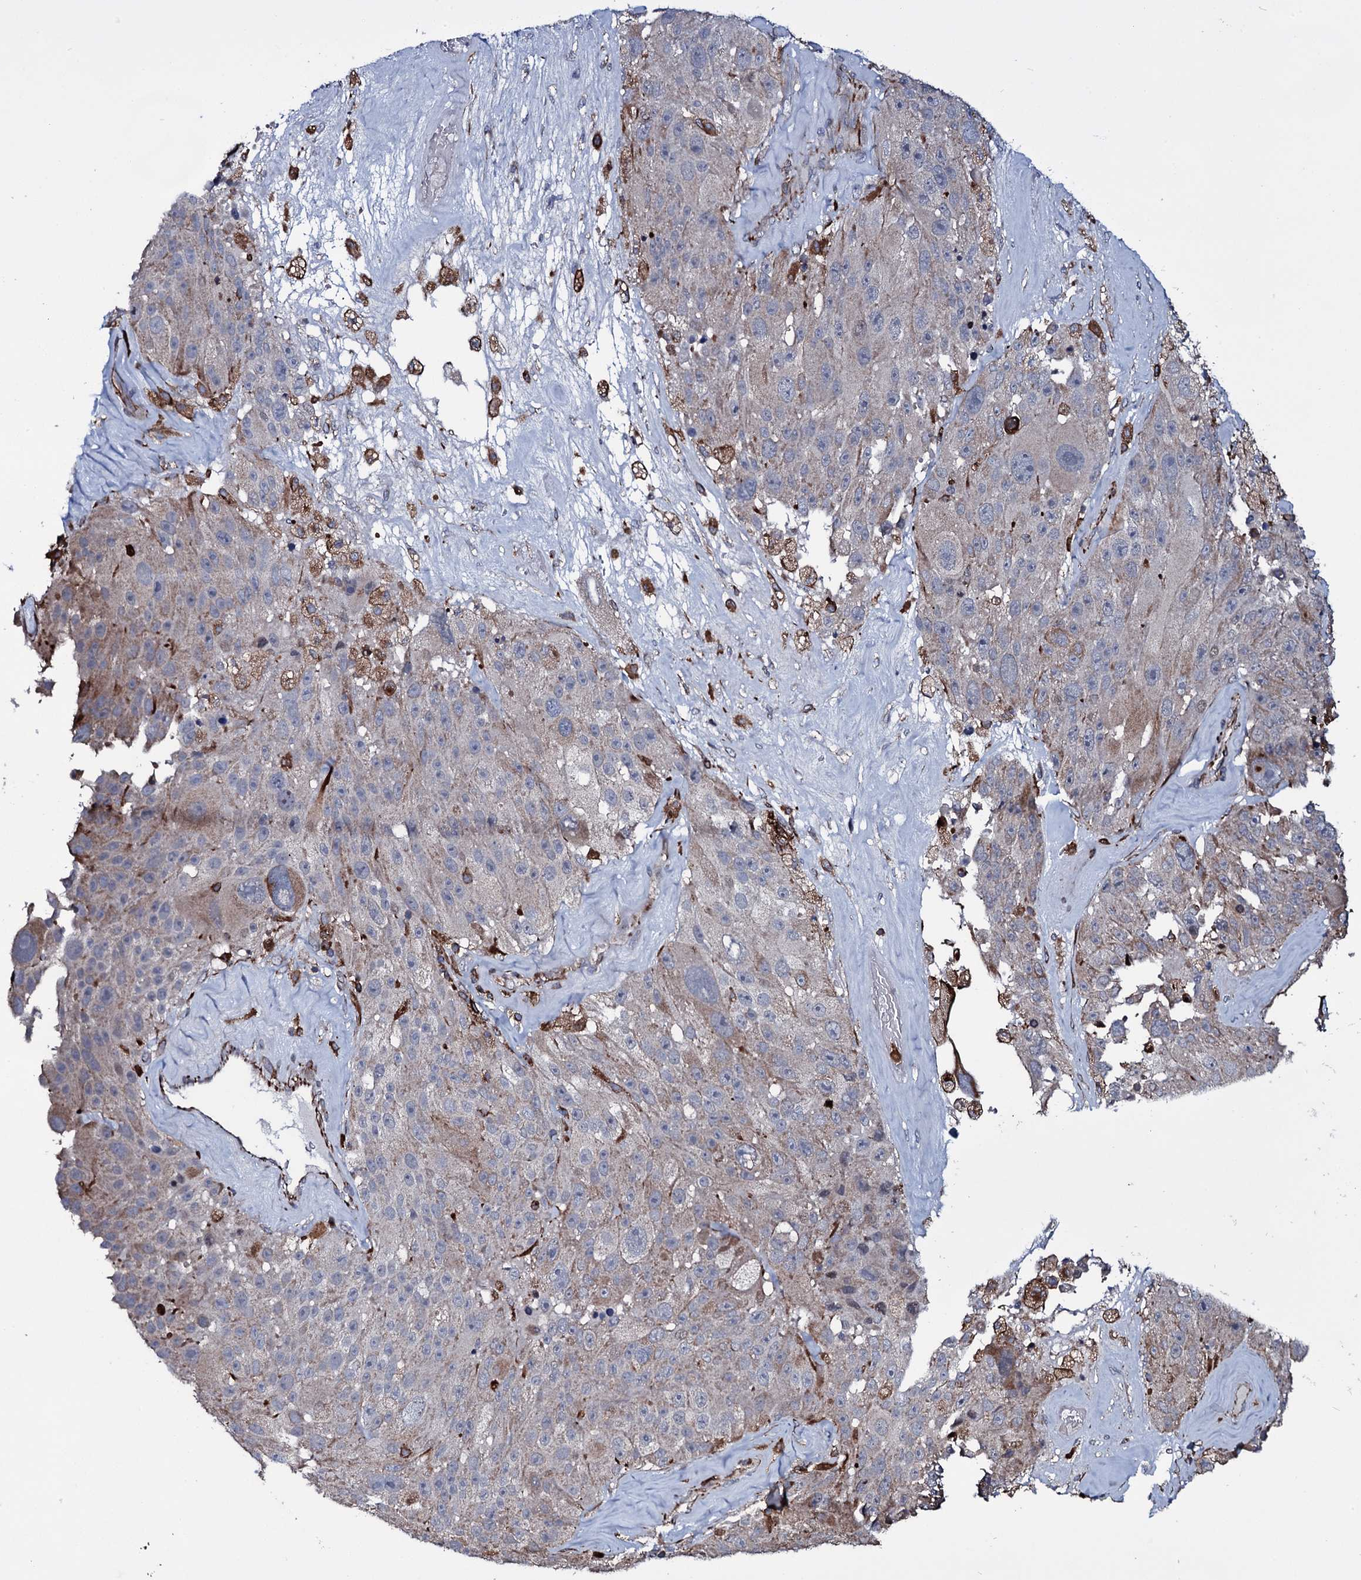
{"staining": {"intensity": "weak", "quantity": "<25%", "location": "cytoplasmic/membranous"}, "tissue": "melanoma", "cell_type": "Tumor cells", "image_type": "cancer", "snomed": [{"axis": "morphology", "description": "Malignant melanoma, Metastatic site"}, {"axis": "topography", "description": "Lymph node"}], "caption": "Malignant melanoma (metastatic site) was stained to show a protein in brown. There is no significant staining in tumor cells.", "gene": "VAMP8", "patient": {"sex": "male", "age": 62}}